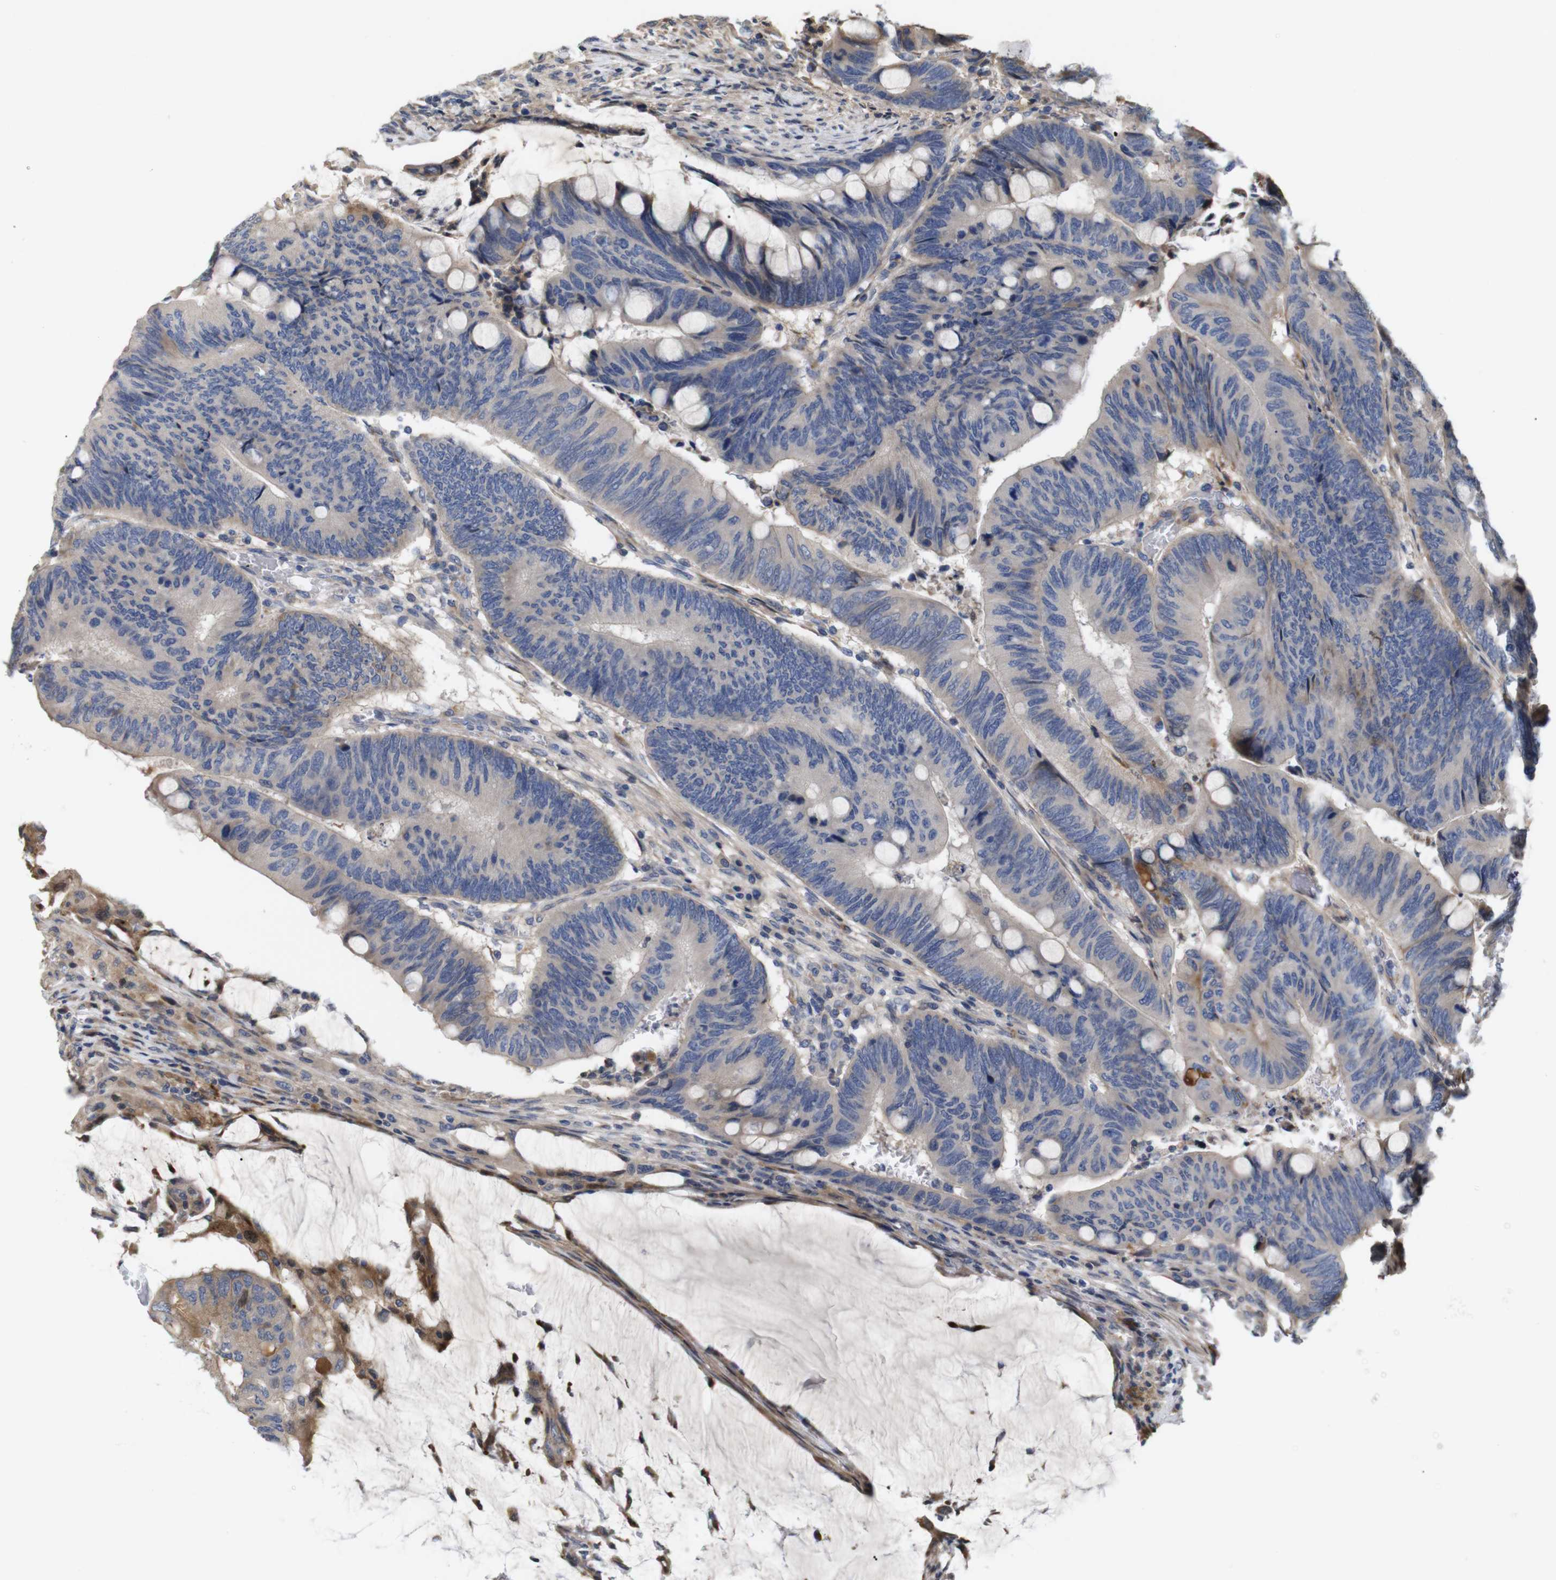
{"staining": {"intensity": "moderate", "quantity": "<25%", "location": "cytoplasmic/membranous"}, "tissue": "colorectal cancer", "cell_type": "Tumor cells", "image_type": "cancer", "snomed": [{"axis": "morphology", "description": "Normal tissue, NOS"}, {"axis": "morphology", "description": "Adenocarcinoma, NOS"}, {"axis": "topography", "description": "Rectum"}, {"axis": "topography", "description": "Peripheral nerve tissue"}], "caption": "There is low levels of moderate cytoplasmic/membranous positivity in tumor cells of colorectal cancer (adenocarcinoma), as demonstrated by immunohistochemical staining (brown color).", "gene": "SPRY3", "patient": {"sex": "male", "age": 92}}